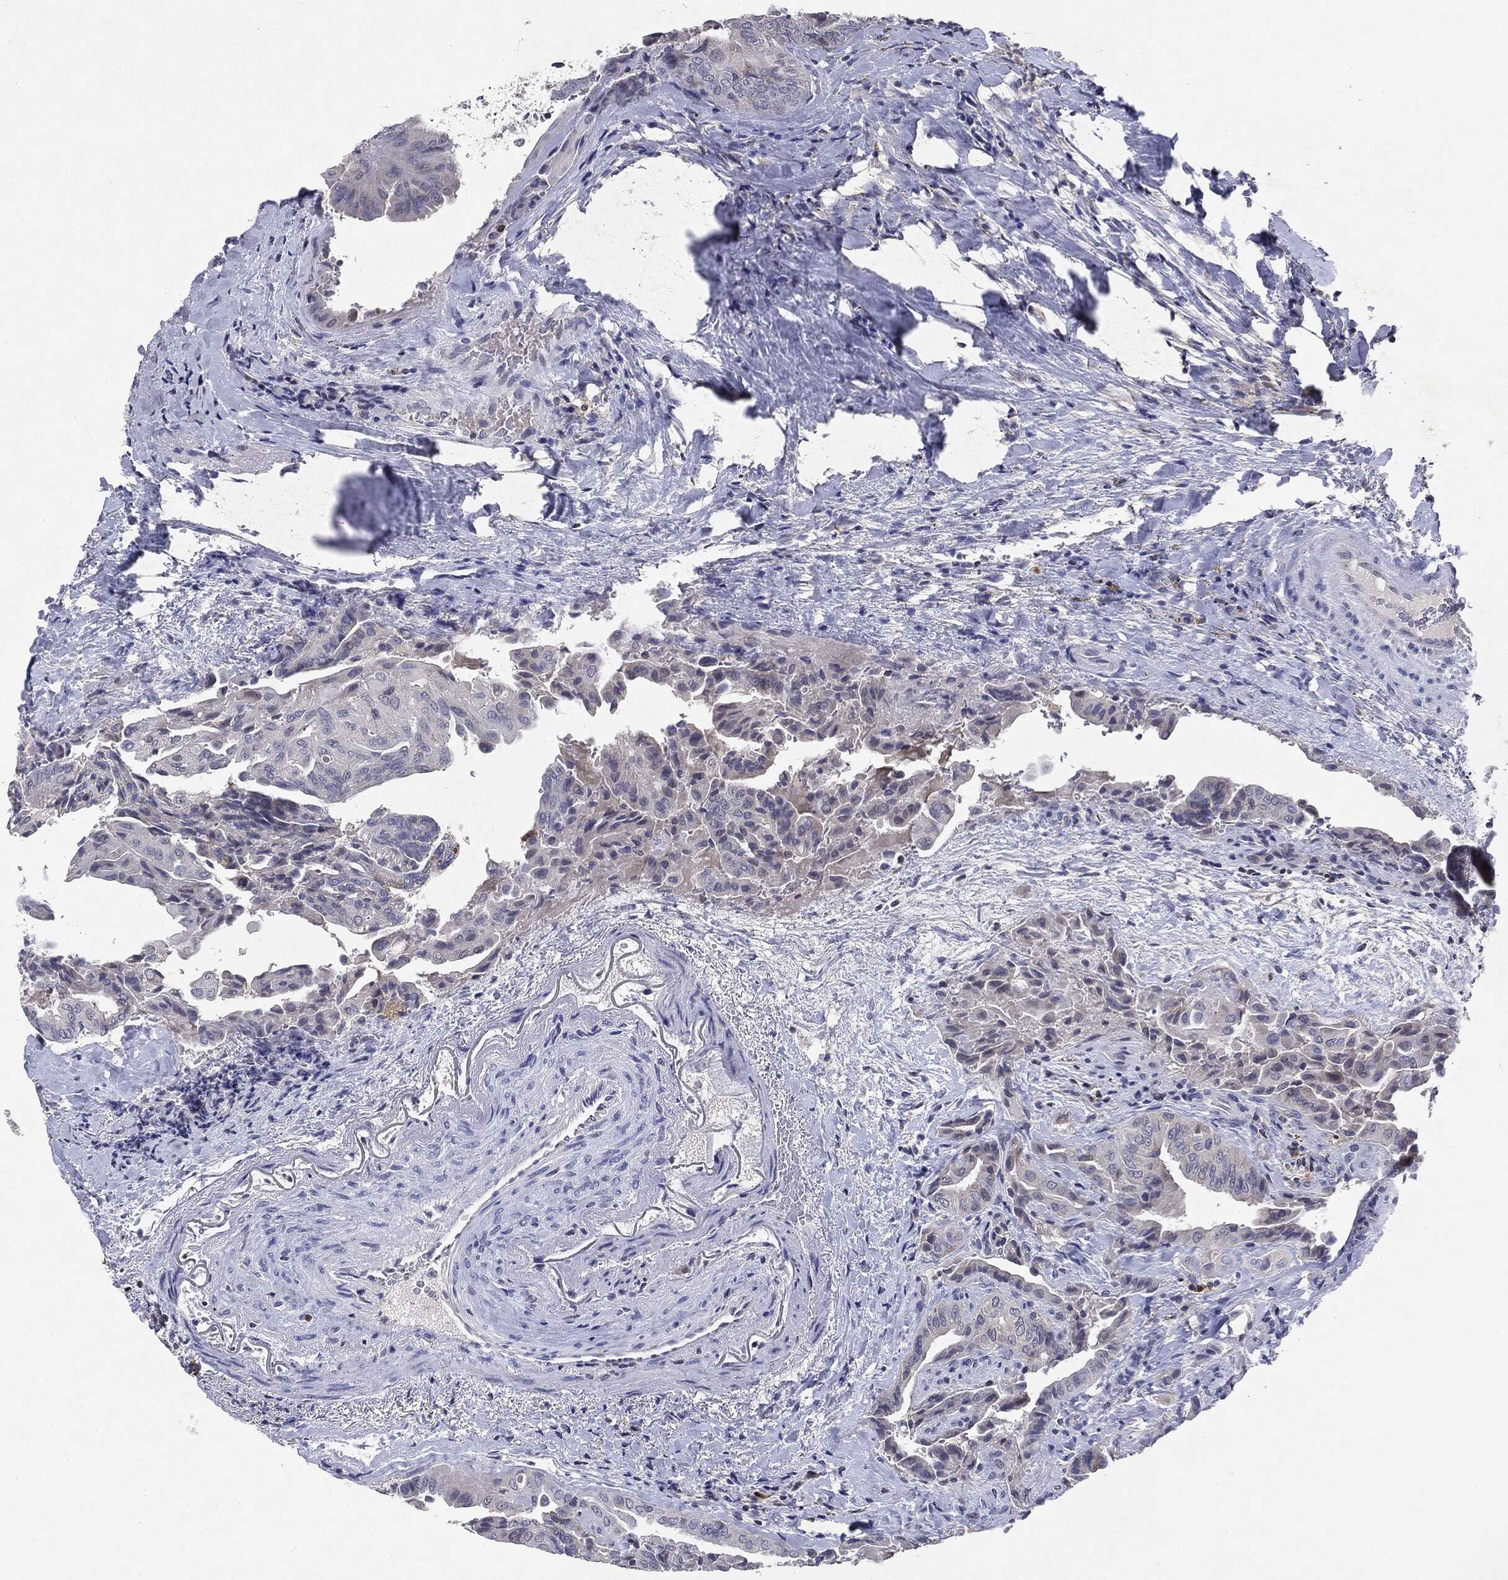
{"staining": {"intensity": "negative", "quantity": "none", "location": "none"}, "tissue": "thyroid cancer", "cell_type": "Tumor cells", "image_type": "cancer", "snomed": [{"axis": "morphology", "description": "Papillary adenocarcinoma, NOS"}, {"axis": "topography", "description": "Thyroid gland"}], "caption": "Immunohistochemistry (IHC) of thyroid cancer (papillary adenocarcinoma) shows no staining in tumor cells.", "gene": "KIF2C", "patient": {"sex": "female", "age": 68}}